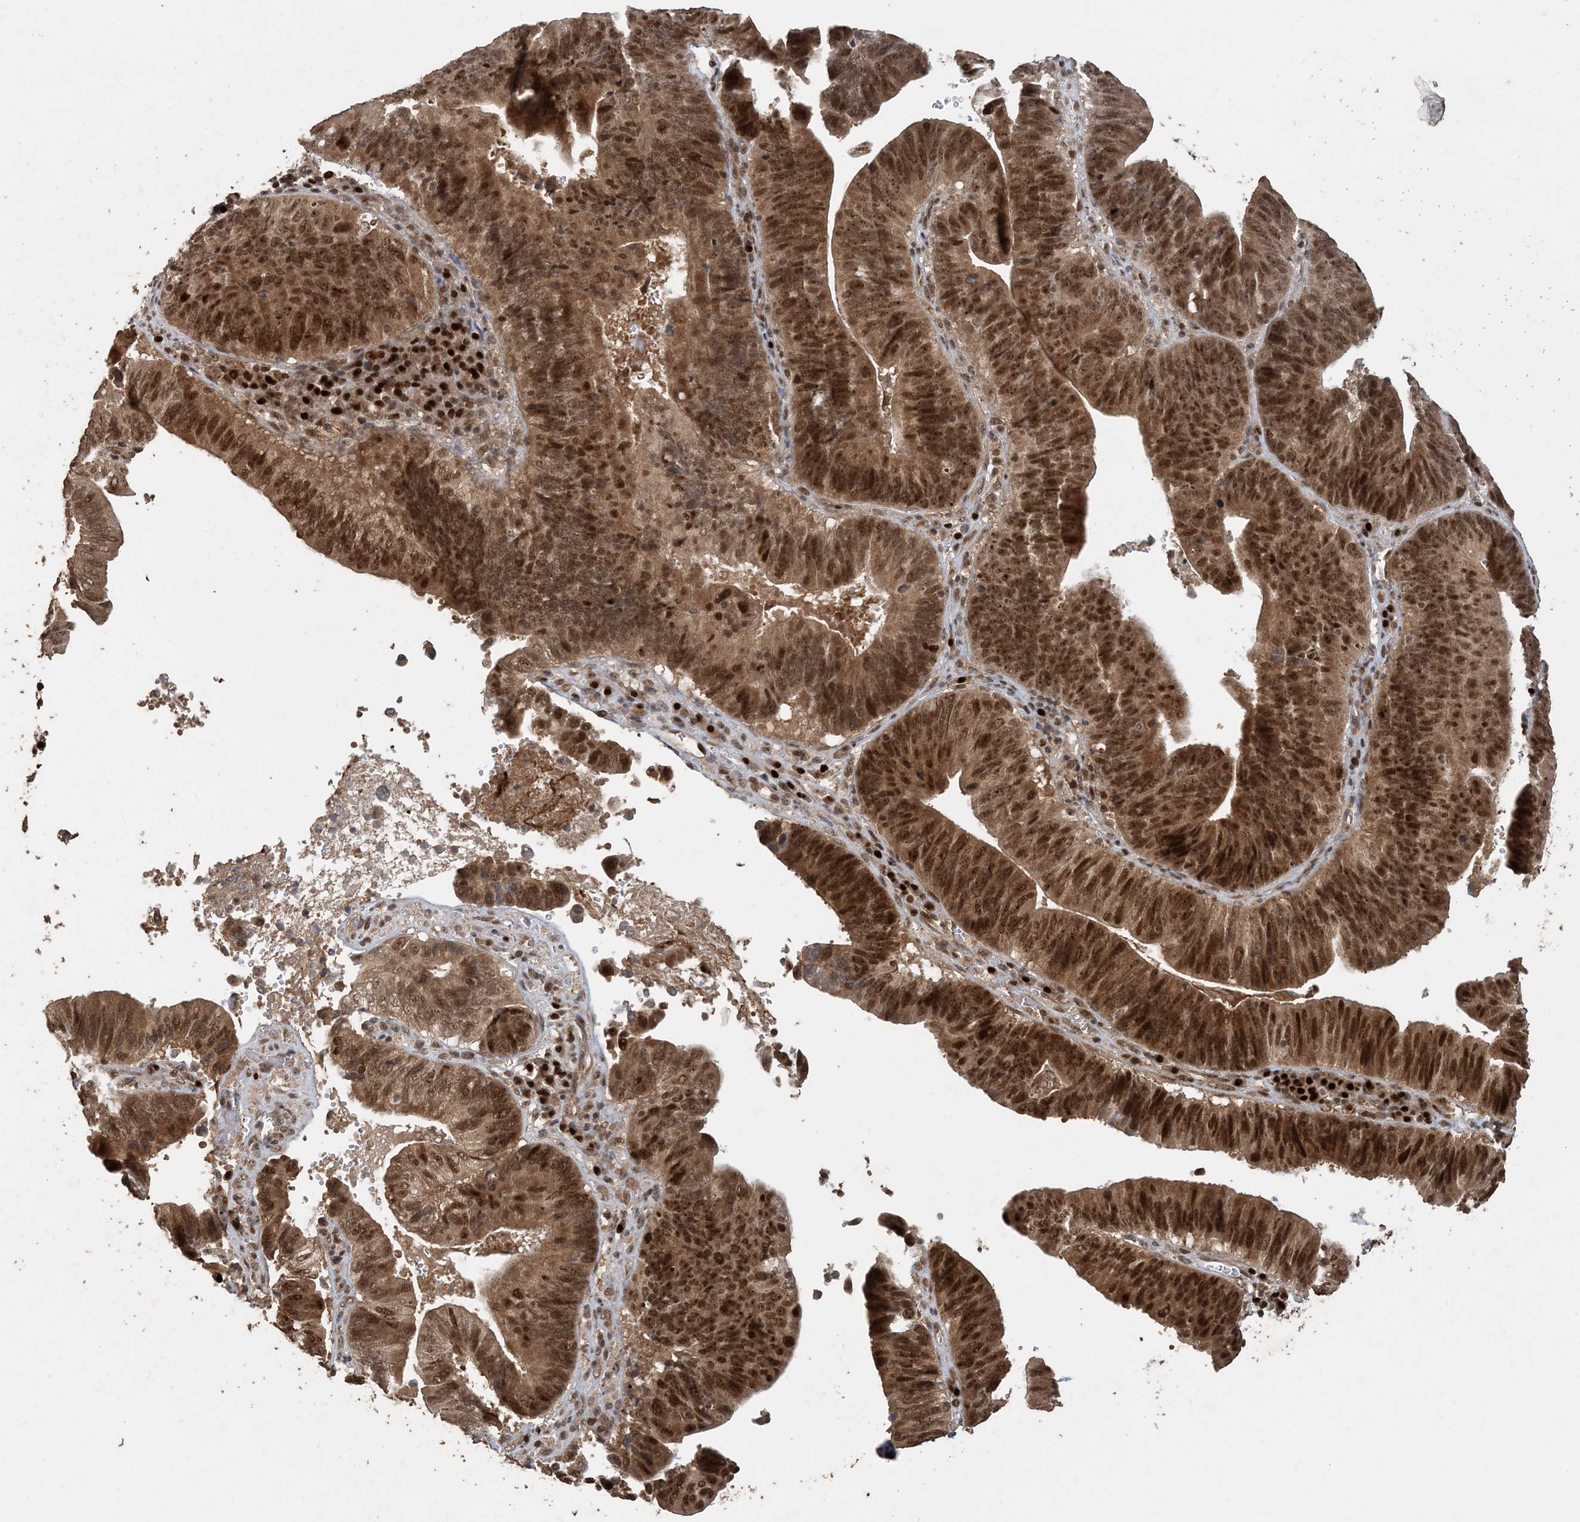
{"staining": {"intensity": "strong", "quantity": ">75%", "location": "cytoplasmic/membranous,nuclear"}, "tissue": "pancreatic cancer", "cell_type": "Tumor cells", "image_type": "cancer", "snomed": [{"axis": "morphology", "description": "Adenocarcinoma, NOS"}, {"axis": "topography", "description": "Pancreas"}], "caption": "Pancreatic cancer (adenocarcinoma) stained with DAB (3,3'-diaminobenzidine) IHC demonstrates high levels of strong cytoplasmic/membranous and nuclear expression in about >75% of tumor cells. Using DAB (3,3'-diaminobenzidine) (brown) and hematoxylin (blue) stains, captured at high magnification using brightfield microscopy.", "gene": "ATP13A2", "patient": {"sex": "male", "age": 63}}